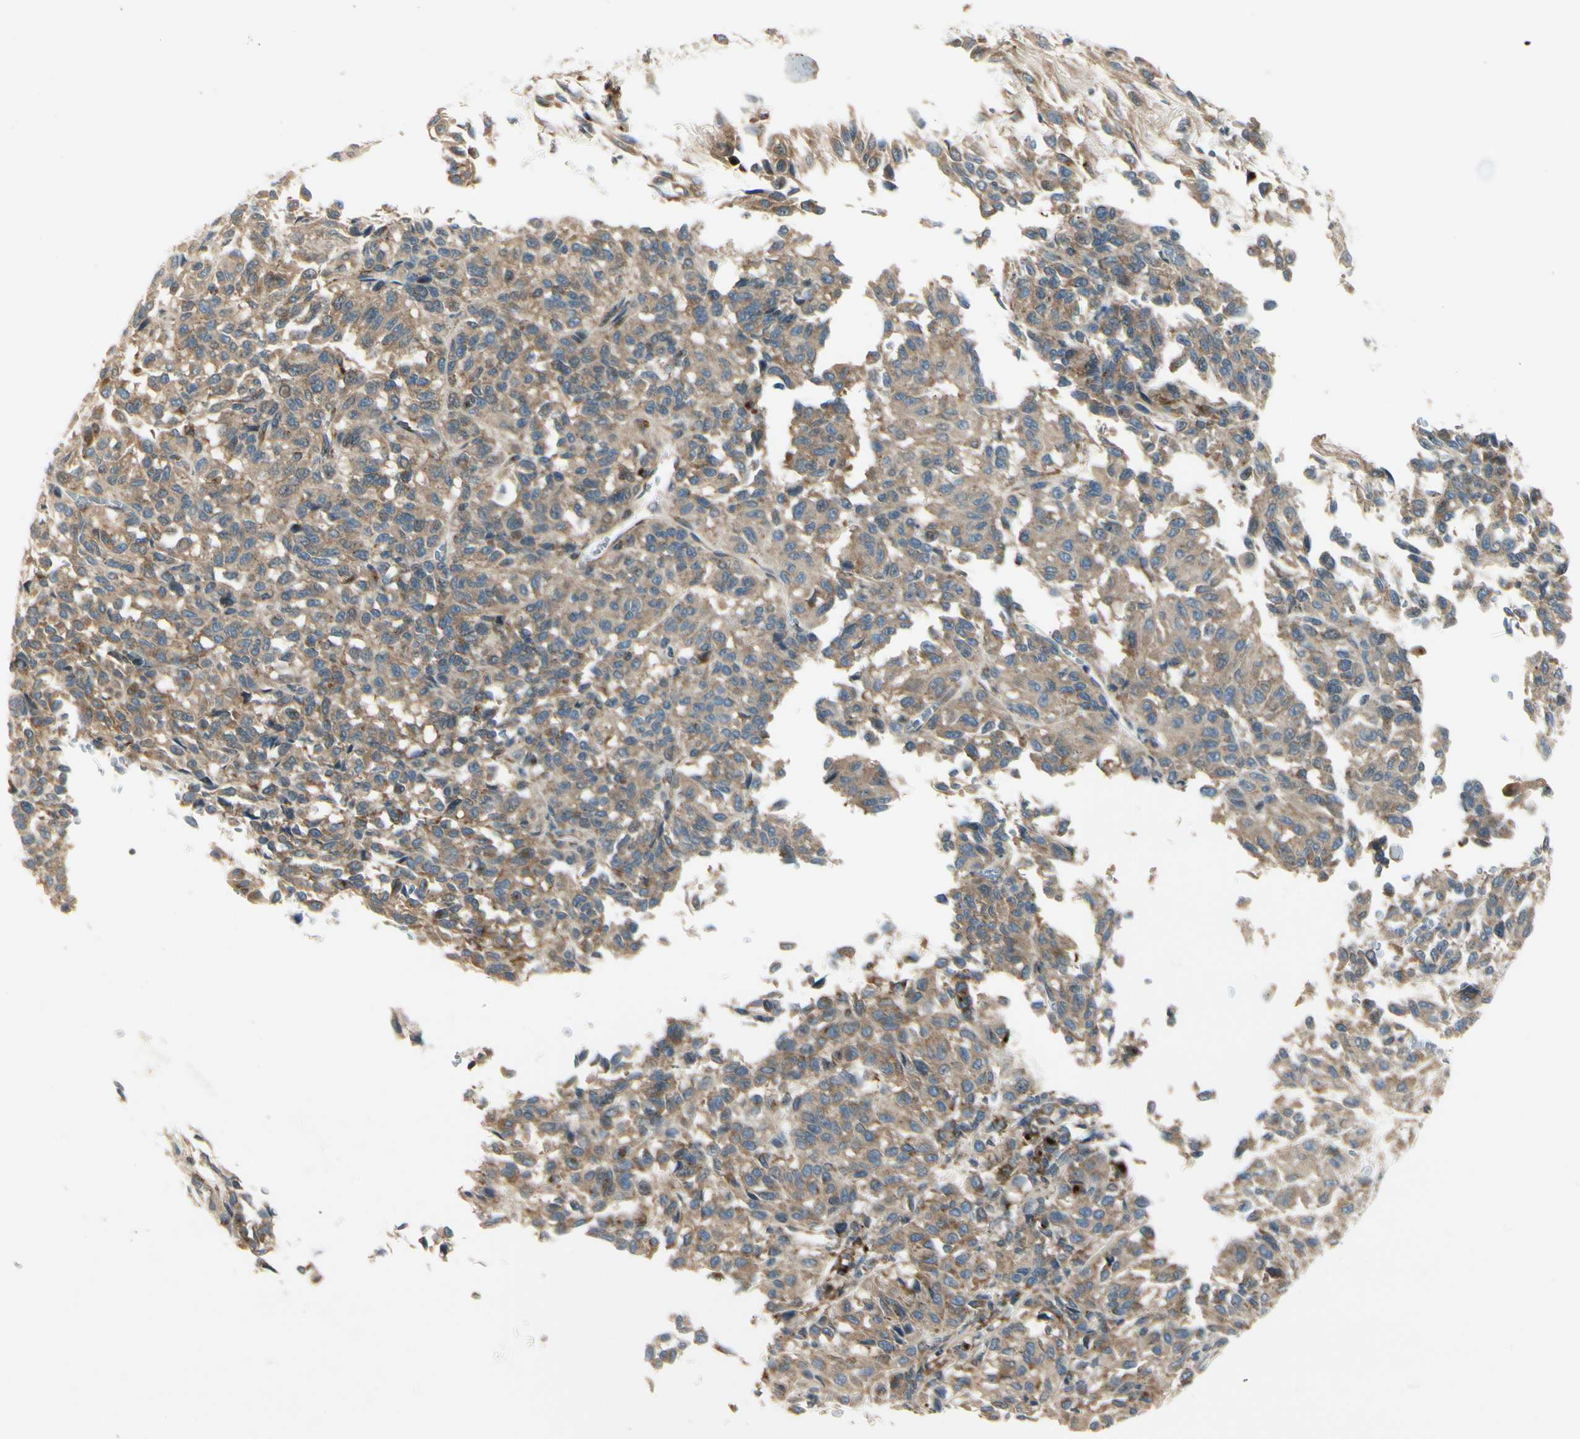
{"staining": {"intensity": "moderate", "quantity": ">75%", "location": "cytoplasmic/membranous"}, "tissue": "melanoma", "cell_type": "Tumor cells", "image_type": "cancer", "snomed": [{"axis": "morphology", "description": "Malignant melanoma, Metastatic site"}, {"axis": "topography", "description": "Lung"}], "caption": "Melanoma was stained to show a protein in brown. There is medium levels of moderate cytoplasmic/membranous expression in about >75% of tumor cells.", "gene": "MANSC1", "patient": {"sex": "male", "age": 64}}